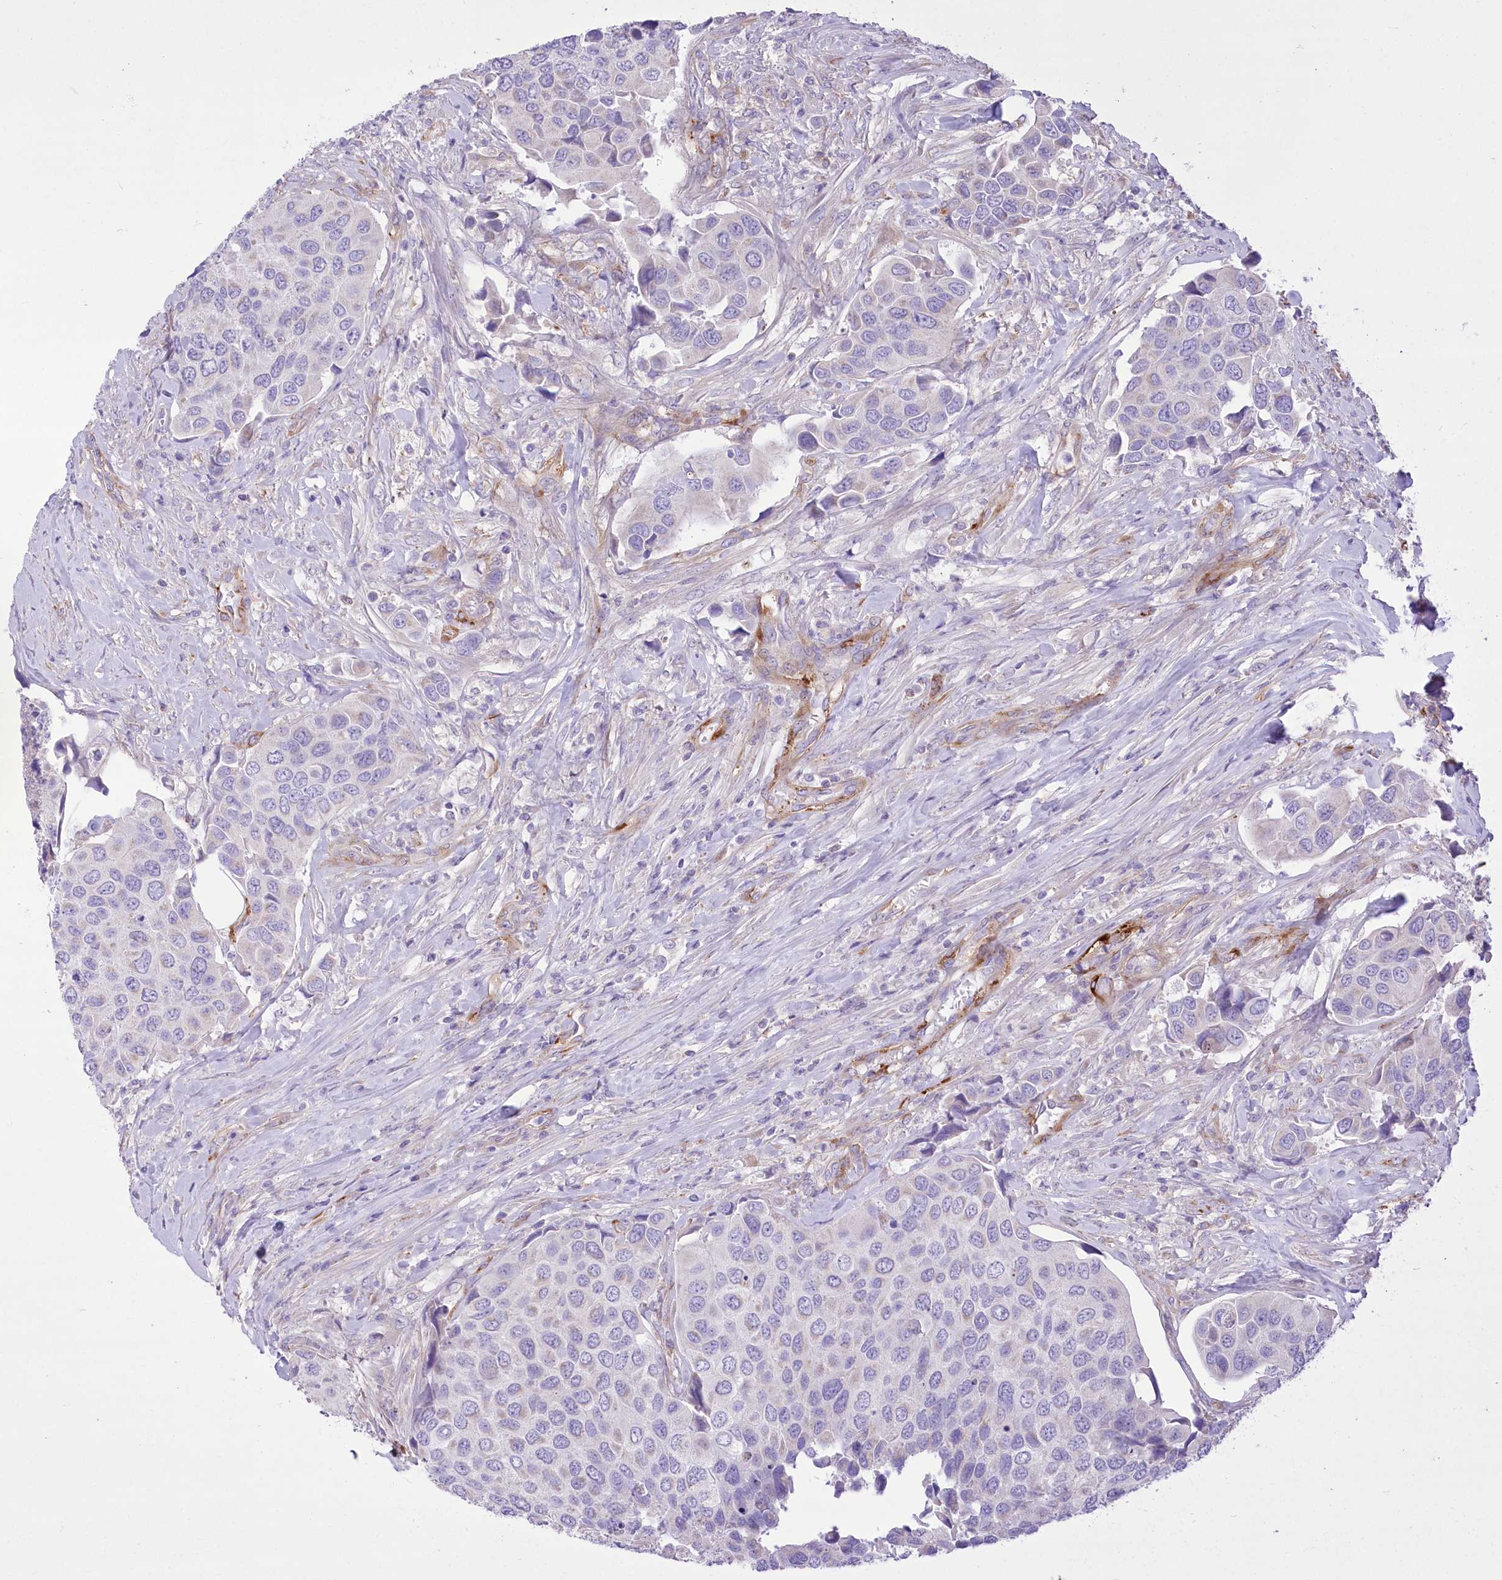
{"staining": {"intensity": "negative", "quantity": "none", "location": "none"}, "tissue": "urothelial cancer", "cell_type": "Tumor cells", "image_type": "cancer", "snomed": [{"axis": "morphology", "description": "Urothelial carcinoma, High grade"}, {"axis": "topography", "description": "Urinary bladder"}], "caption": "This is a image of immunohistochemistry (IHC) staining of urothelial cancer, which shows no staining in tumor cells.", "gene": "ANGPTL3", "patient": {"sex": "male", "age": 74}}